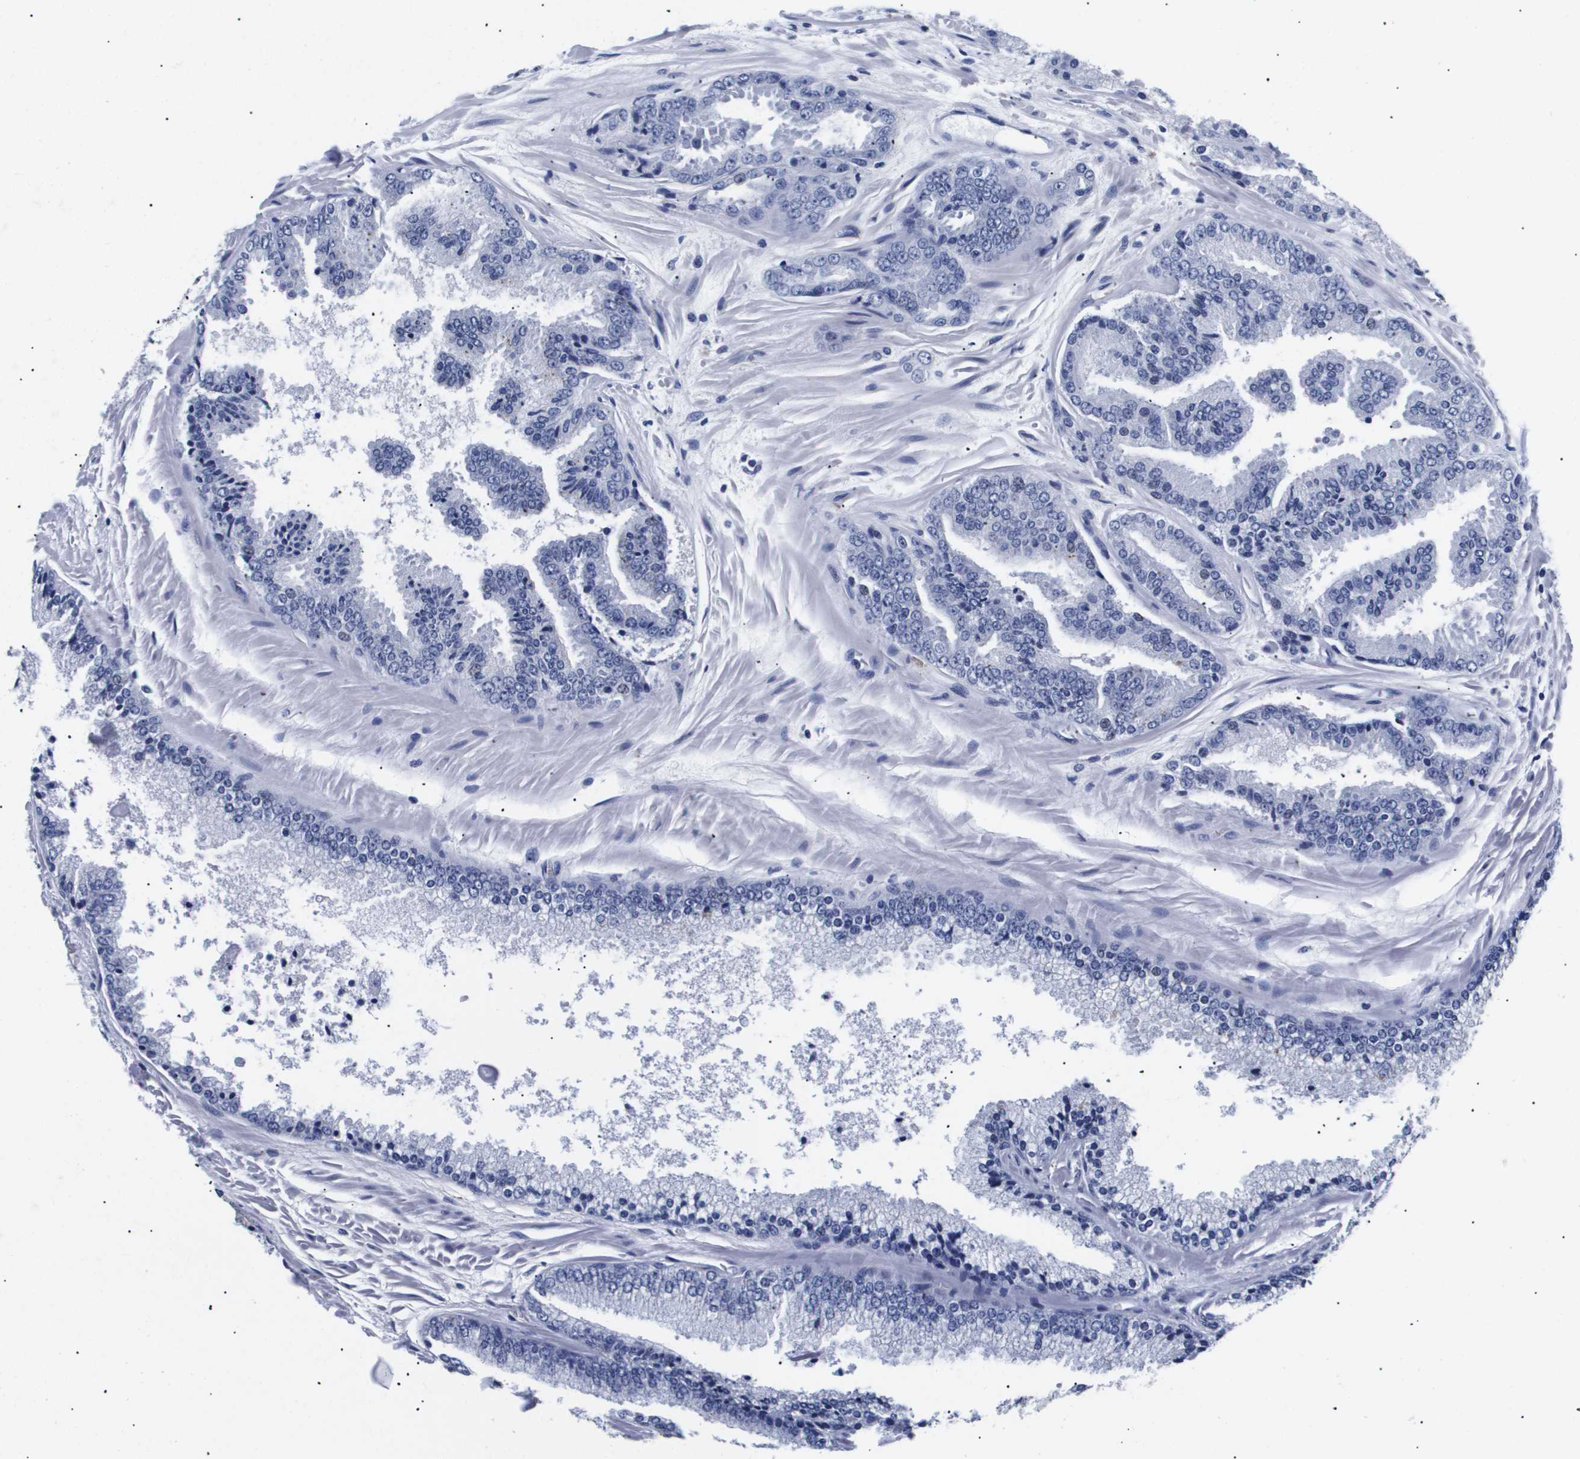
{"staining": {"intensity": "negative", "quantity": "none", "location": "none"}, "tissue": "prostate cancer", "cell_type": "Tumor cells", "image_type": "cancer", "snomed": [{"axis": "morphology", "description": "Adenocarcinoma, High grade"}, {"axis": "topography", "description": "Prostate"}], "caption": "IHC histopathology image of neoplastic tissue: human prostate cancer stained with DAB demonstrates no significant protein expression in tumor cells.", "gene": "ATP6V0A4", "patient": {"sex": "male", "age": 65}}